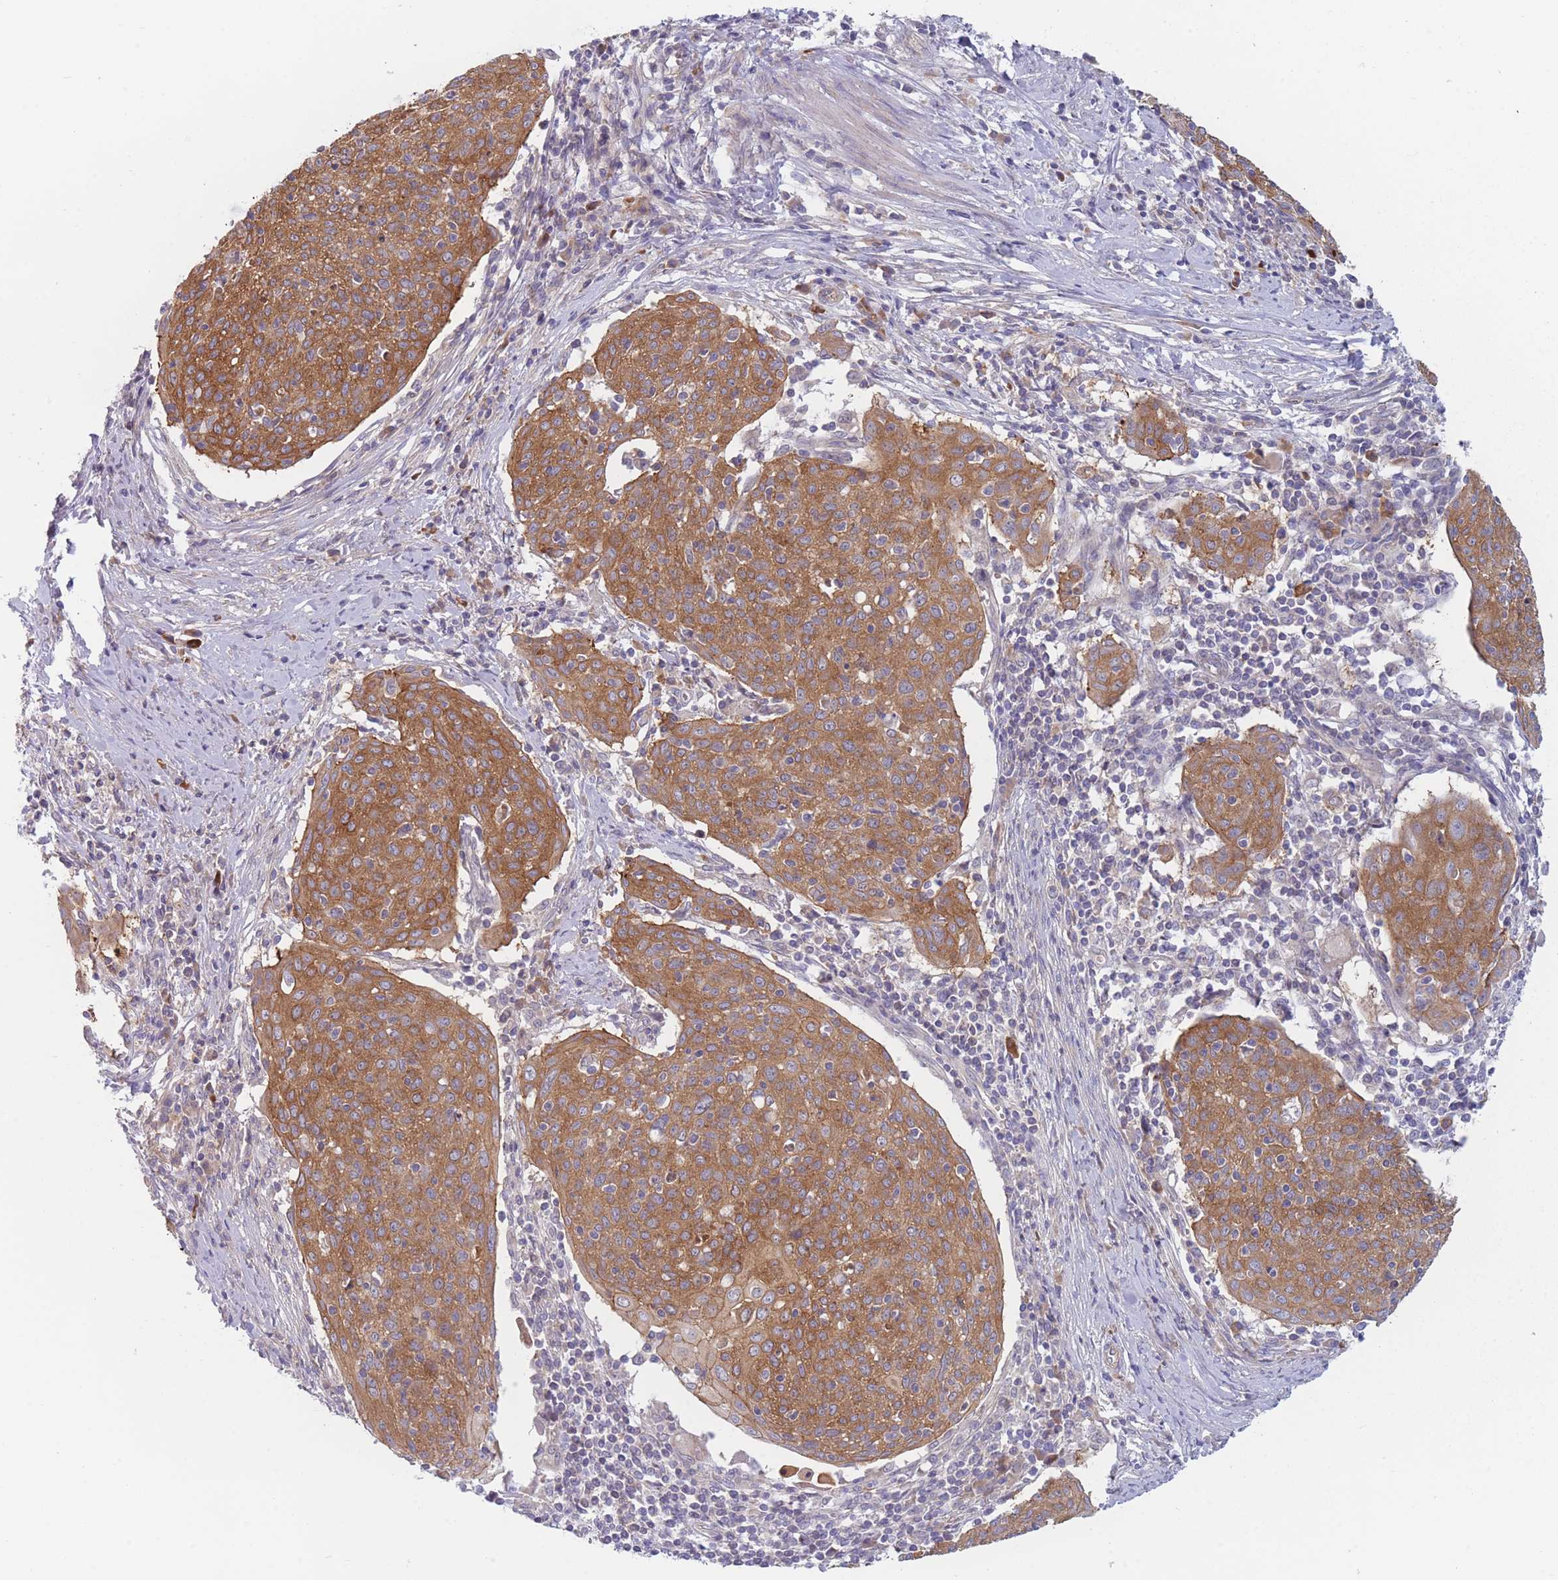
{"staining": {"intensity": "moderate", "quantity": ">75%", "location": "cytoplasmic/membranous"}, "tissue": "cervical cancer", "cell_type": "Tumor cells", "image_type": "cancer", "snomed": [{"axis": "morphology", "description": "Squamous cell carcinoma, NOS"}, {"axis": "topography", "description": "Cervix"}], "caption": "Tumor cells reveal moderate cytoplasmic/membranous staining in approximately >75% of cells in cervical cancer.", "gene": "WDR93", "patient": {"sex": "female", "age": 67}}